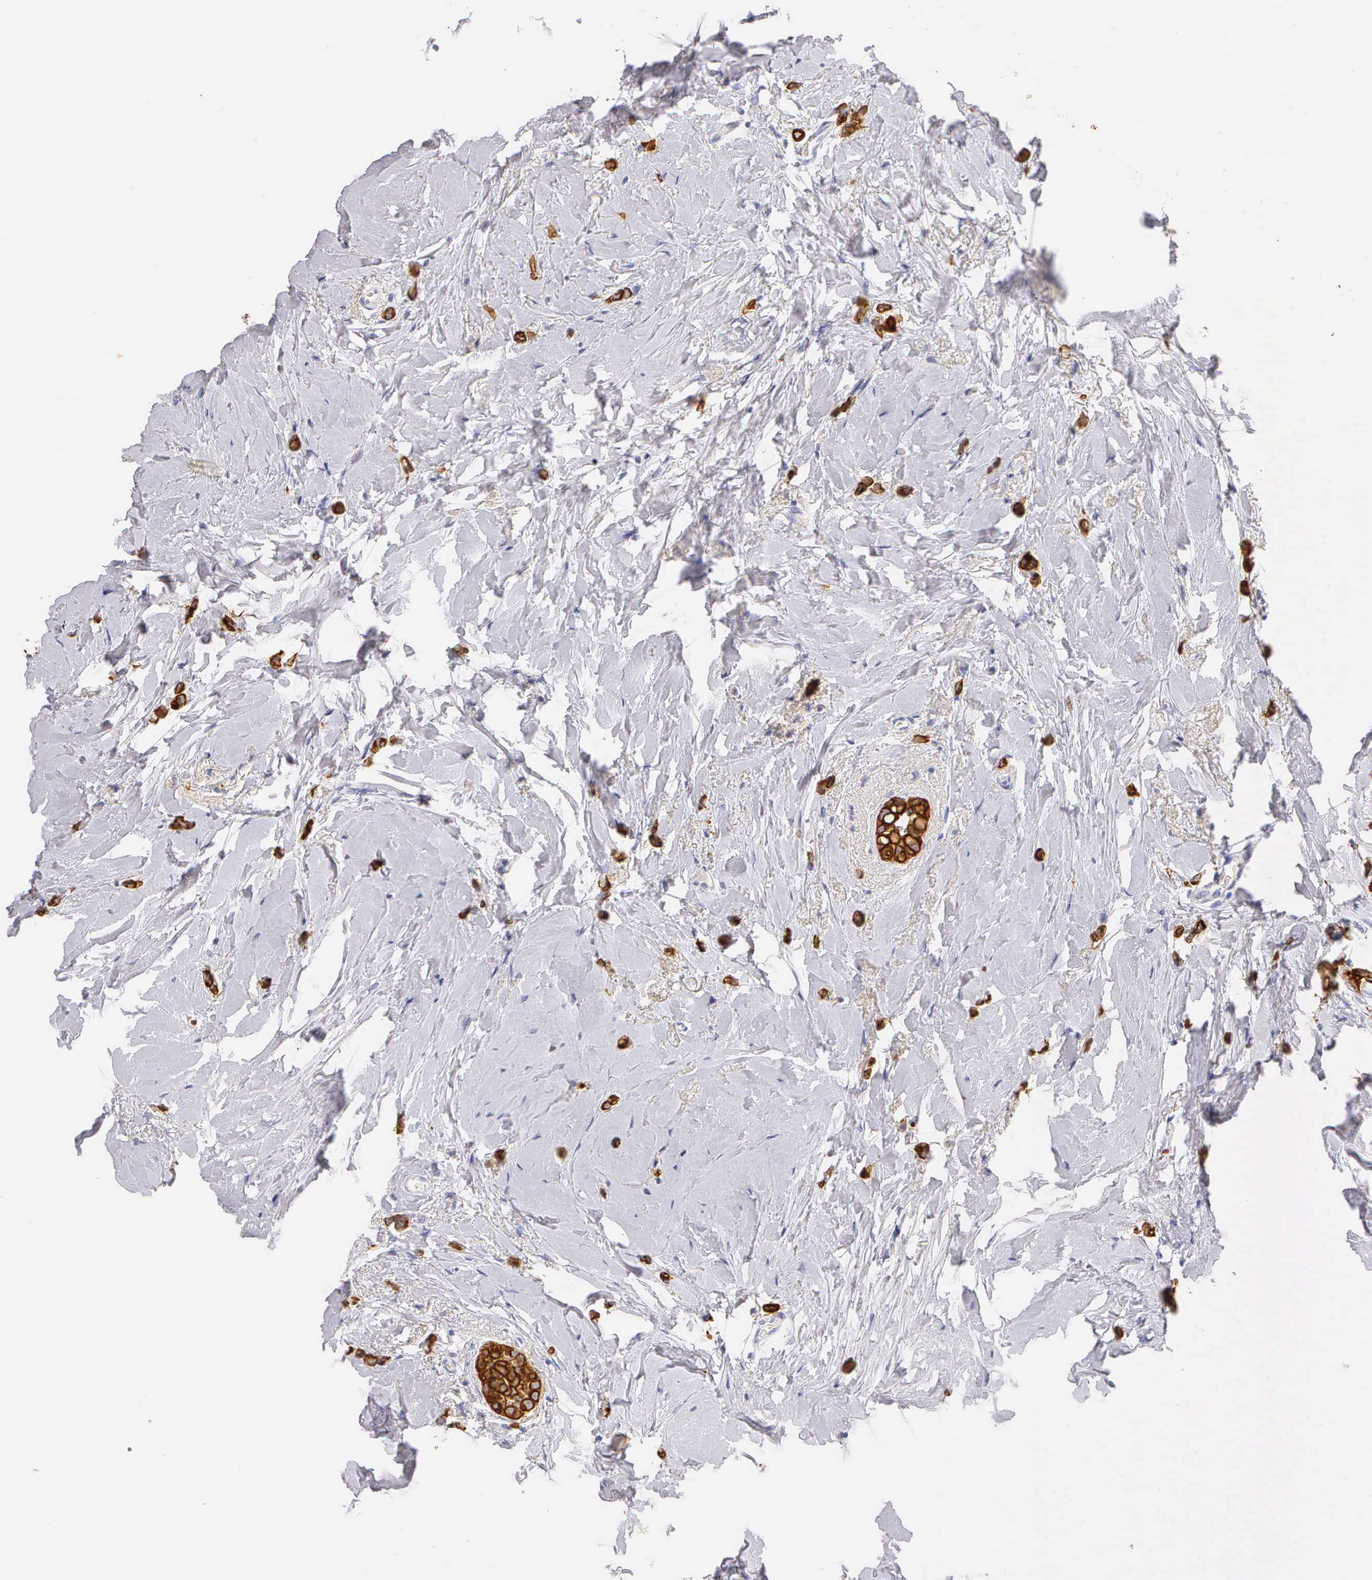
{"staining": {"intensity": "strong", "quantity": ">75%", "location": "cytoplasmic/membranous"}, "tissue": "breast cancer", "cell_type": "Tumor cells", "image_type": "cancer", "snomed": [{"axis": "morphology", "description": "Duct carcinoma"}, {"axis": "topography", "description": "Breast"}], "caption": "An image of human breast invasive ductal carcinoma stained for a protein shows strong cytoplasmic/membranous brown staining in tumor cells.", "gene": "KRT17", "patient": {"sex": "female", "age": 72}}